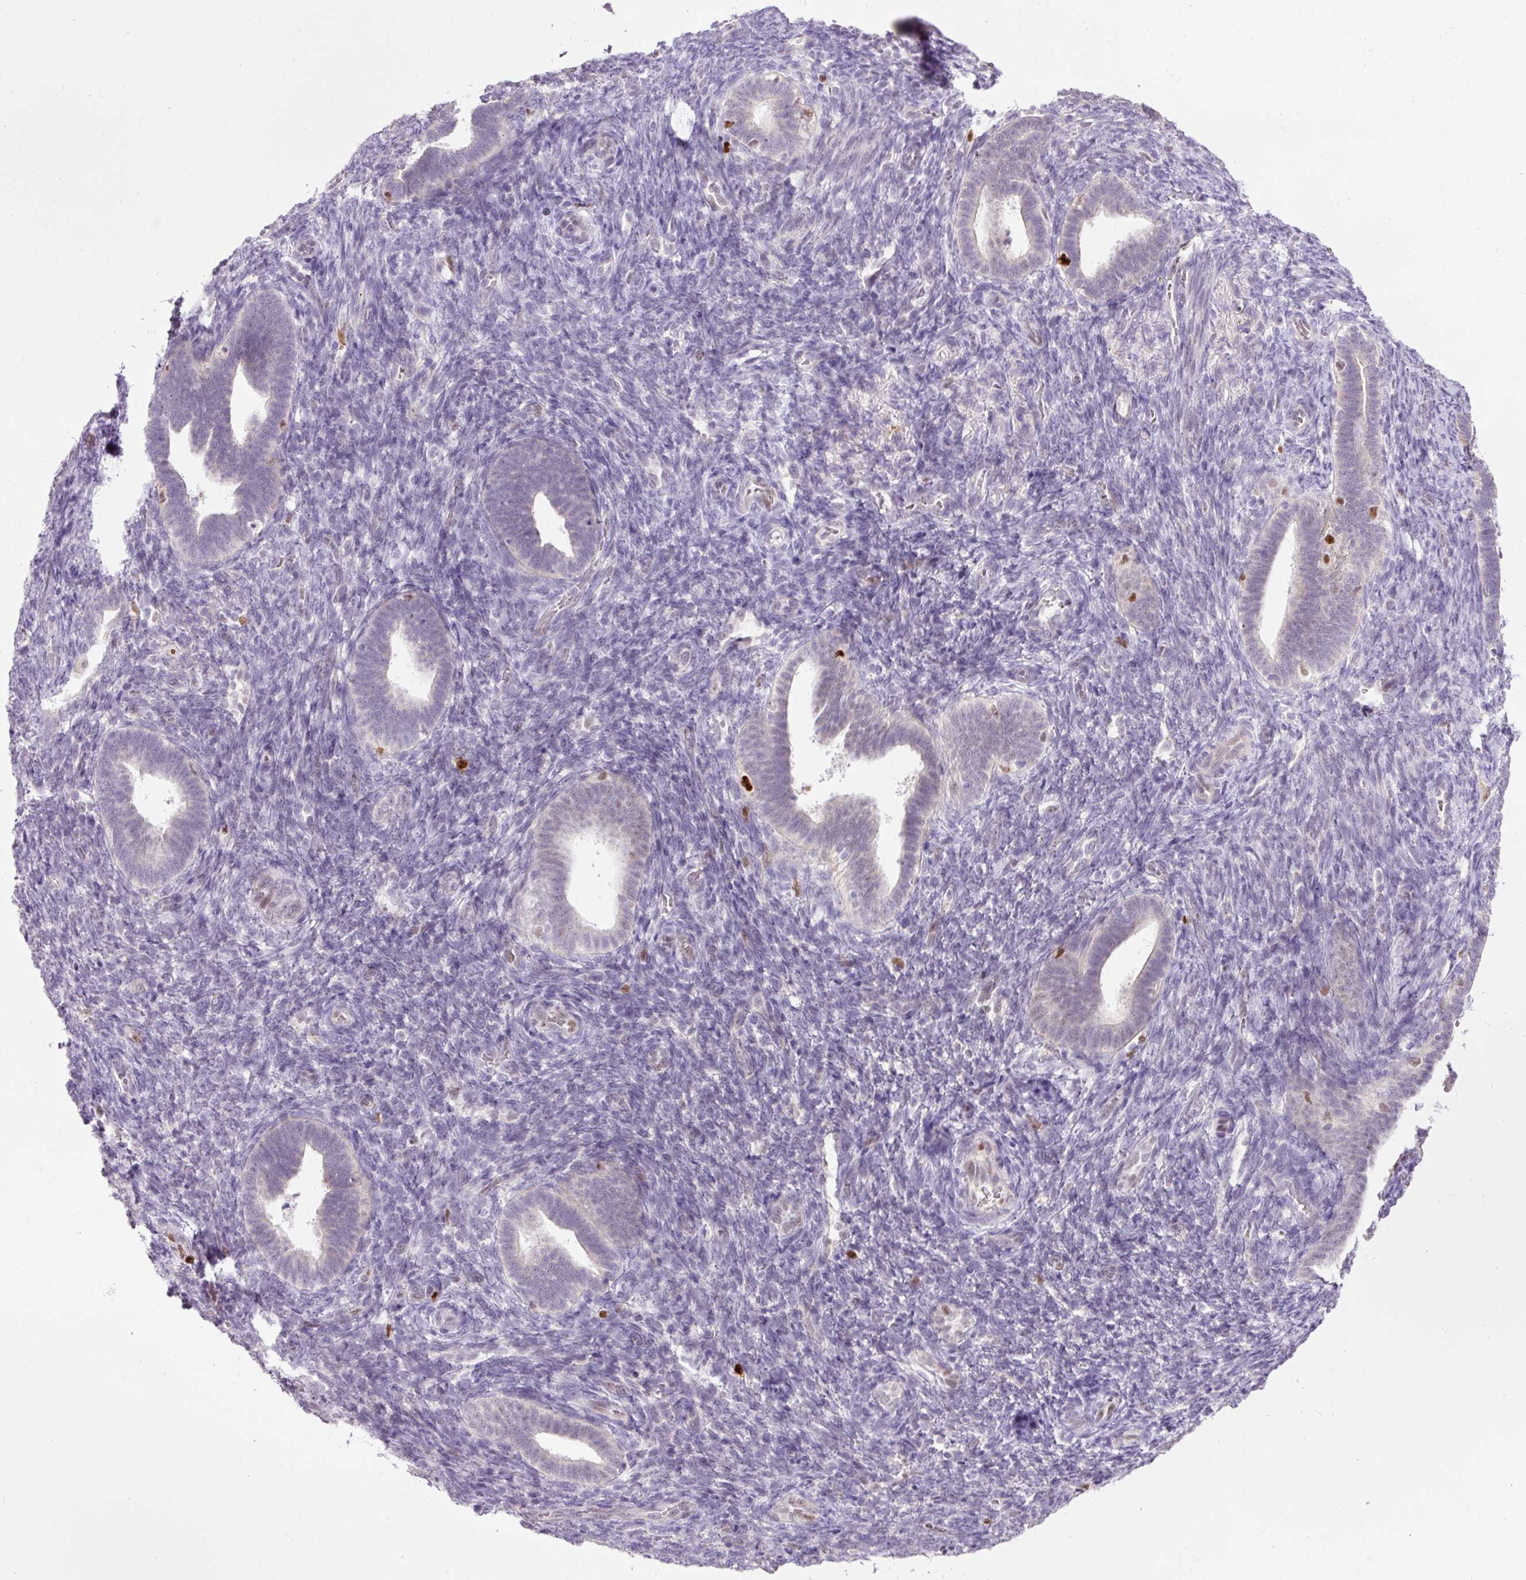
{"staining": {"intensity": "negative", "quantity": "none", "location": "none"}, "tissue": "endometrium", "cell_type": "Cells in endometrial stroma", "image_type": "normal", "snomed": [{"axis": "morphology", "description": "Normal tissue, NOS"}, {"axis": "topography", "description": "Endometrium"}], "caption": "Endometrium stained for a protein using IHC exhibits no positivity cells in endometrial stroma.", "gene": "KPNA2", "patient": {"sex": "female", "age": 34}}